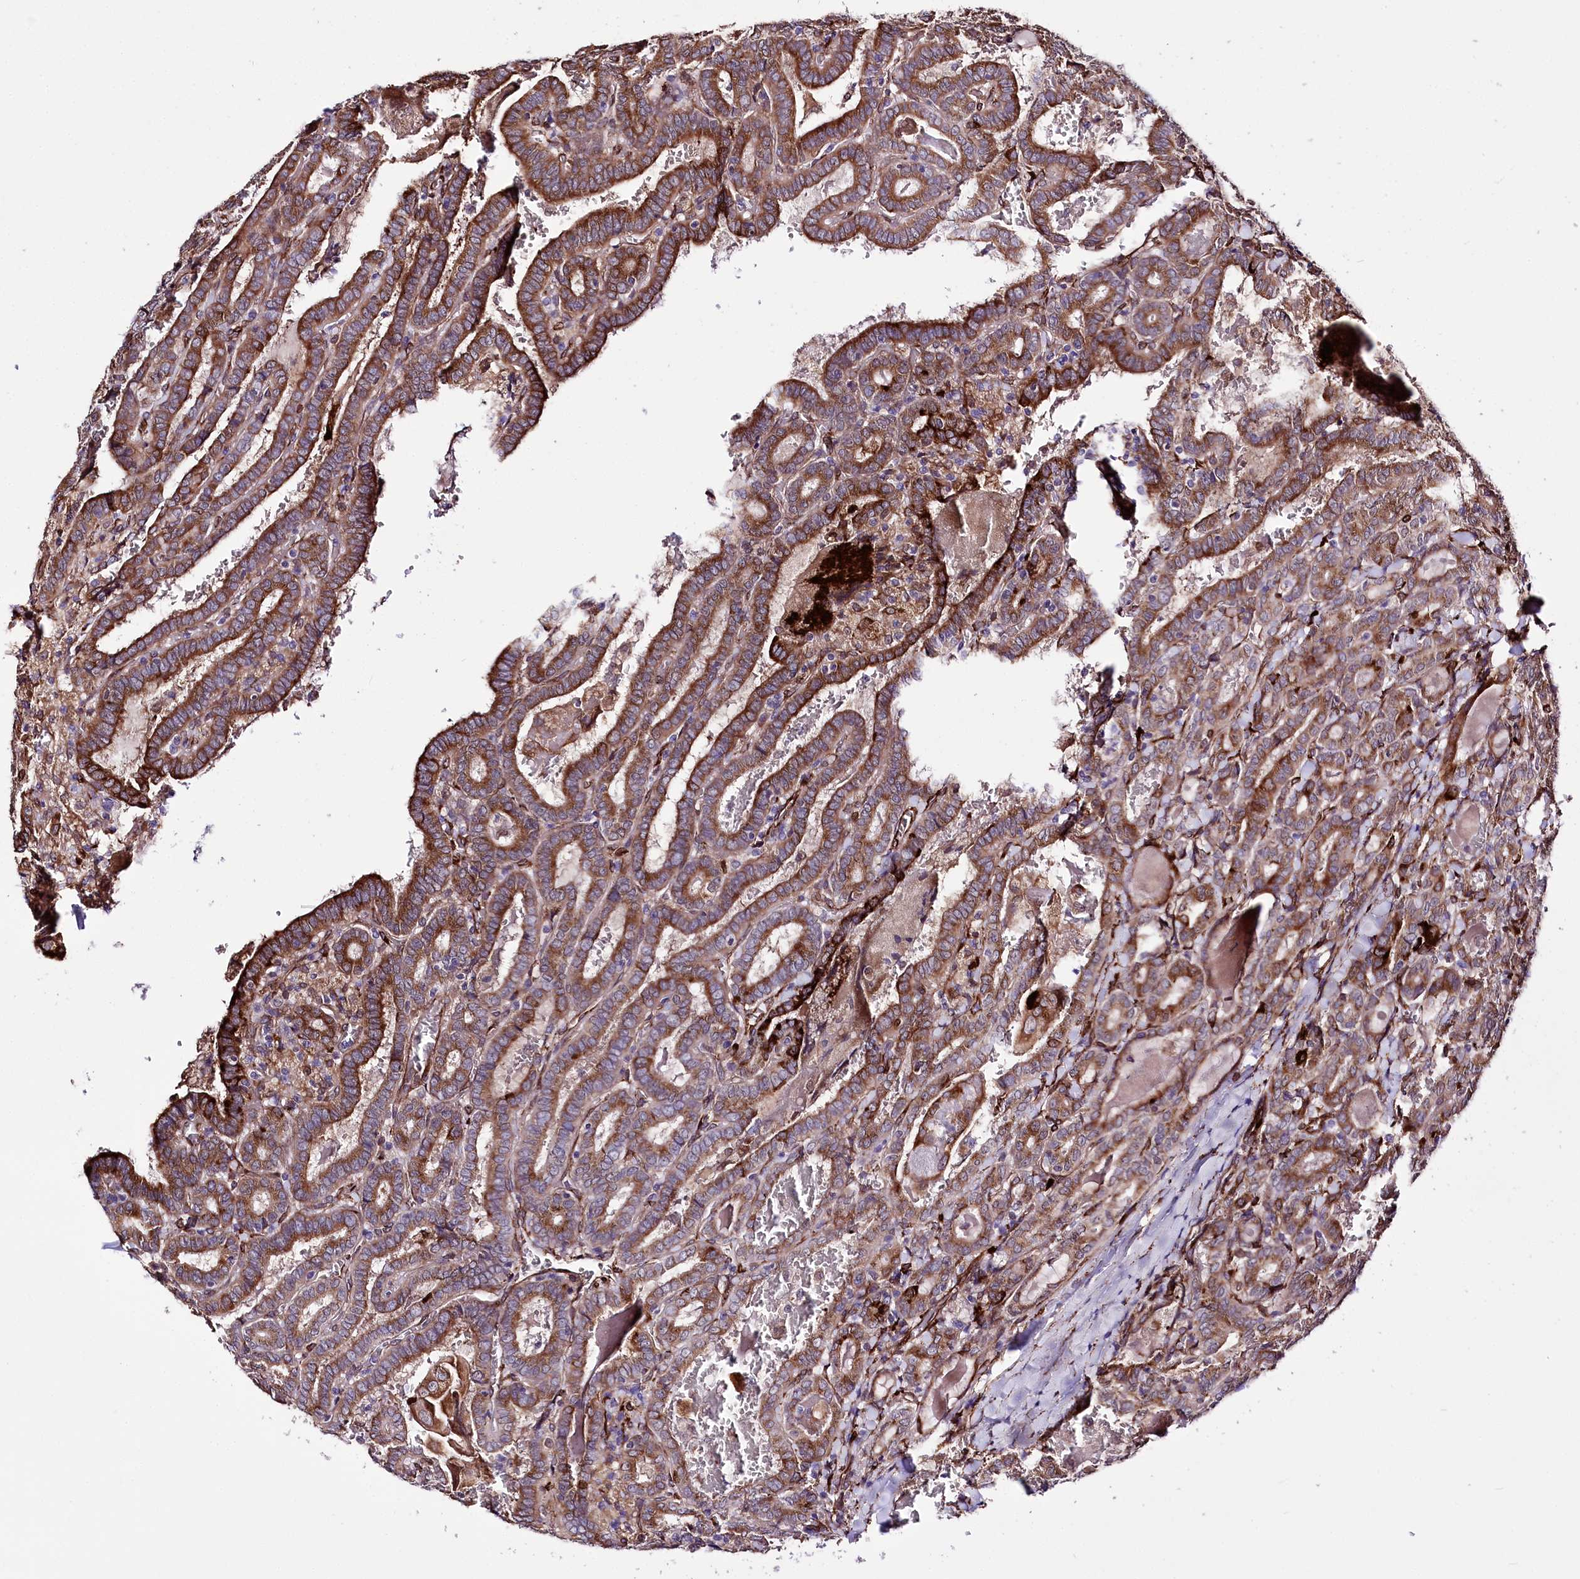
{"staining": {"intensity": "moderate", "quantity": ">75%", "location": "cytoplasmic/membranous"}, "tissue": "thyroid cancer", "cell_type": "Tumor cells", "image_type": "cancer", "snomed": [{"axis": "morphology", "description": "Papillary adenocarcinoma, NOS"}, {"axis": "topography", "description": "Thyroid gland"}], "caption": "A brown stain shows moderate cytoplasmic/membranous expression of a protein in thyroid cancer (papillary adenocarcinoma) tumor cells.", "gene": "WWC1", "patient": {"sex": "female", "age": 72}}